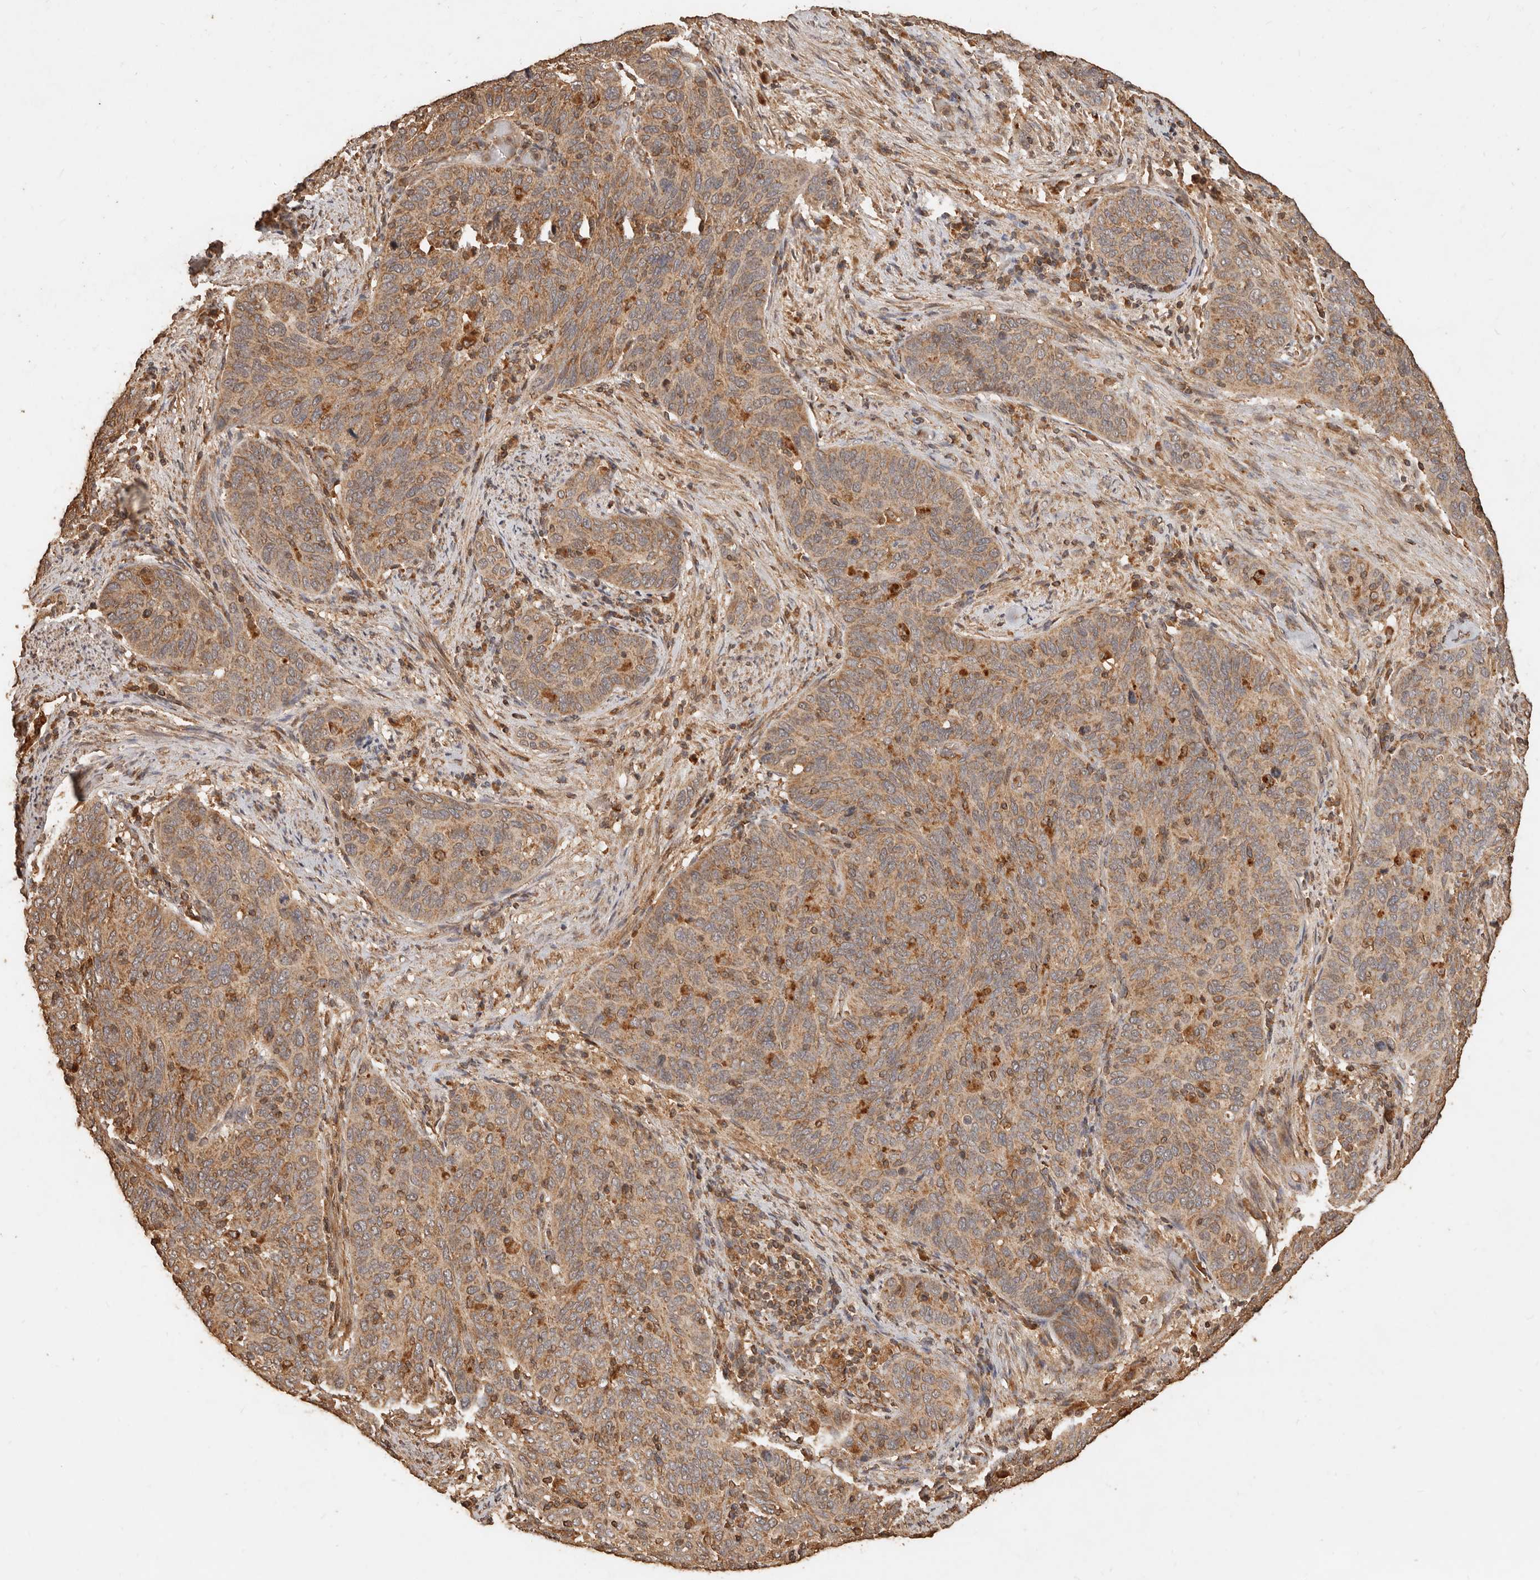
{"staining": {"intensity": "moderate", "quantity": ">75%", "location": "cytoplasmic/membranous"}, "tissue": "cervical cancer", "cell_type": "Tumor cells", "image_type": "cancer", "snomed": [{"axis": "morphology", "description": "Squamous cell carcinoma, NOS"}, {"axis": "topography", "description": "Cervix"}], "caption": "A histopathology image showing moderate cytoplasmic/membranous positivity in approximately >75% of tumor cells in cervical cancer (squamous cell carcinoma), as visualized by brown immunohistochemical staining.", "gene": "FAM180B", "patient": {"sex": "female", "age": 60}}